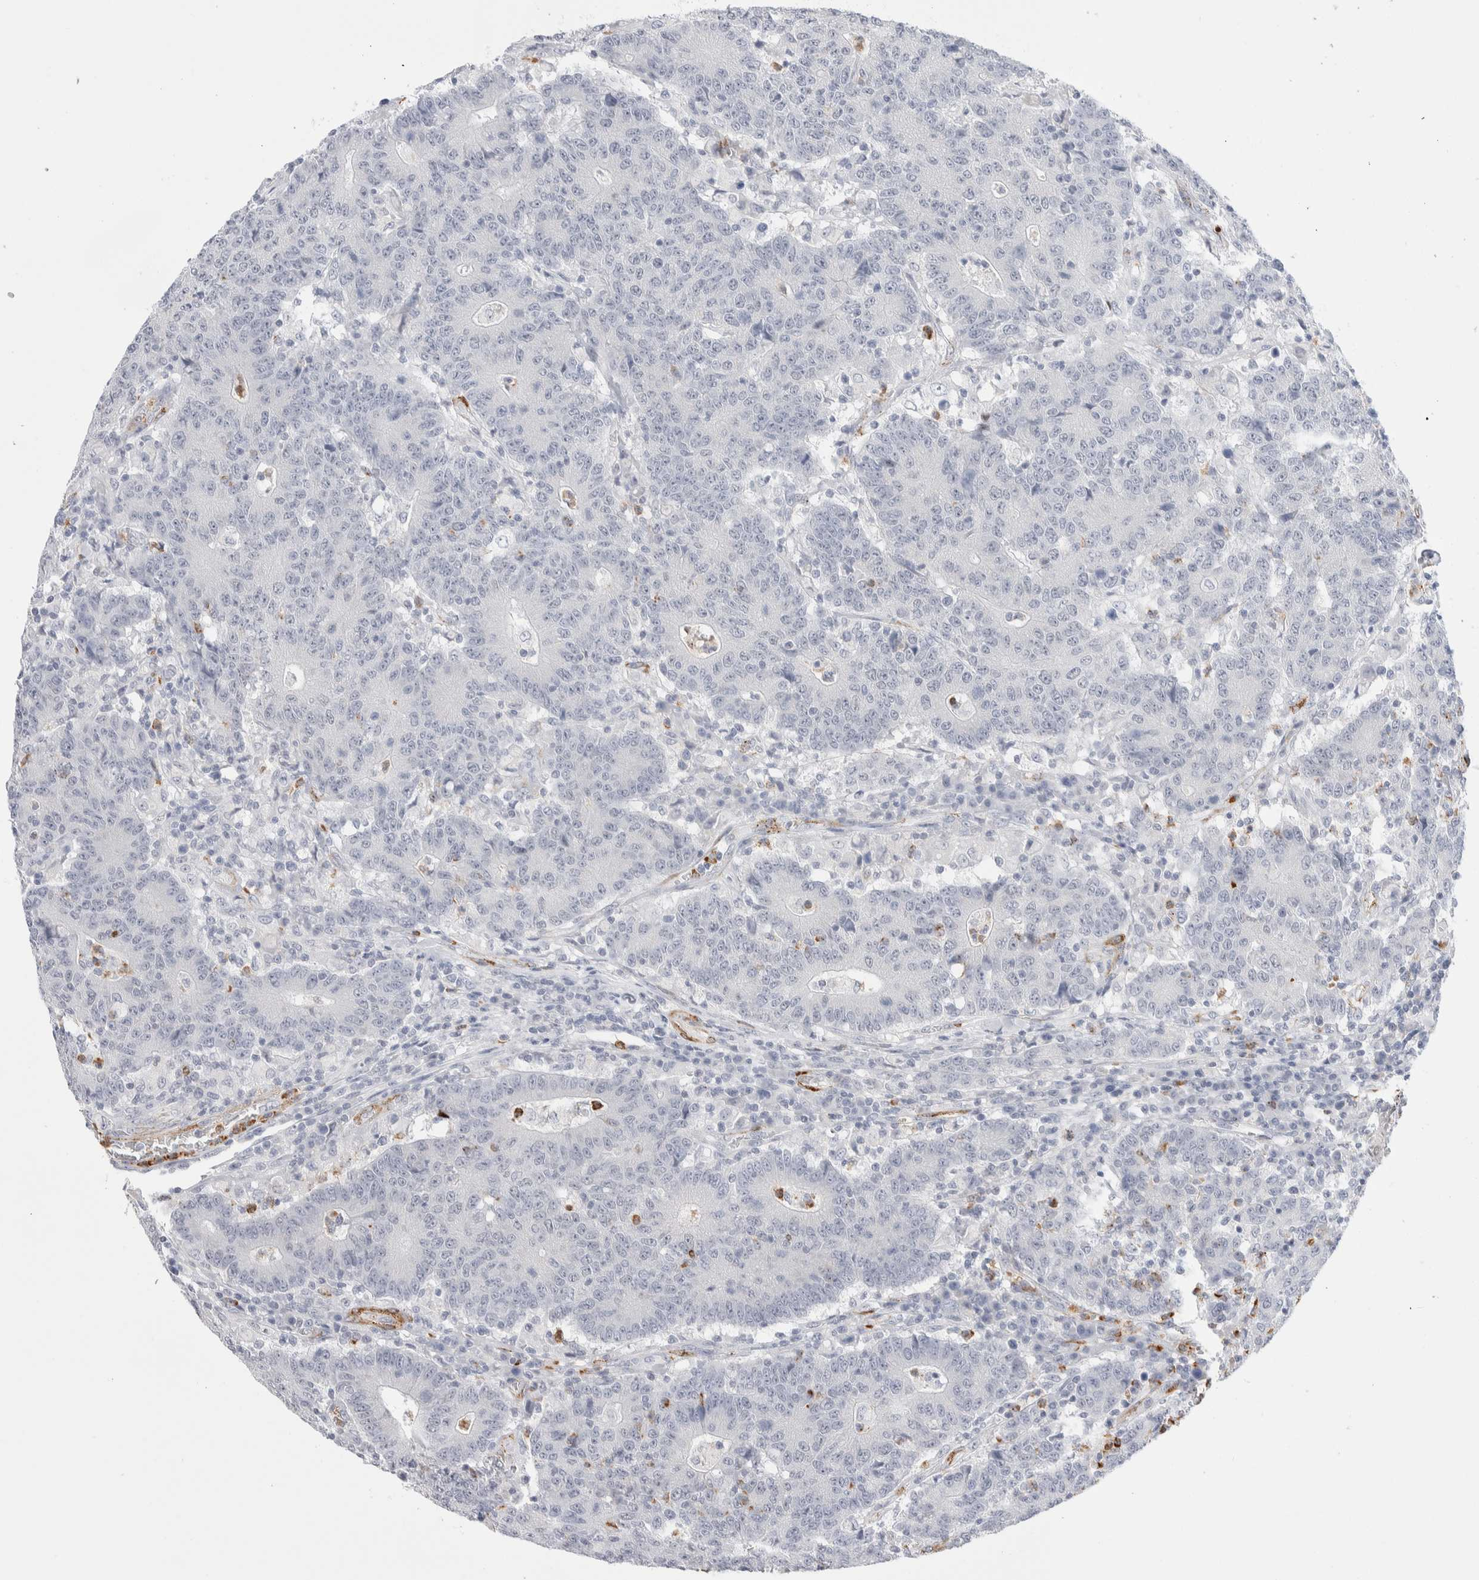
{"staining": {"intensity": "negative", "quantity": "none", "location": "none"}, "tissue": "colorectal cancer", "cell_type": "Tumor cells", "image_type": "cancer", "snomed": [{"axis": "morphology", "description": "Normal tissue, NOS"}, {"axis": "morphology", "description": "Adenocarcinoma, NOS"}, {"axis": "topography", "description": "Colon"}], "caption": "Protein analysis of adenocarcinoma (colorectal) demonstrates no significant staining in tumor cells.", "gene": "SEPTIN4", "patient": {"sex": "female", "age": 75}}